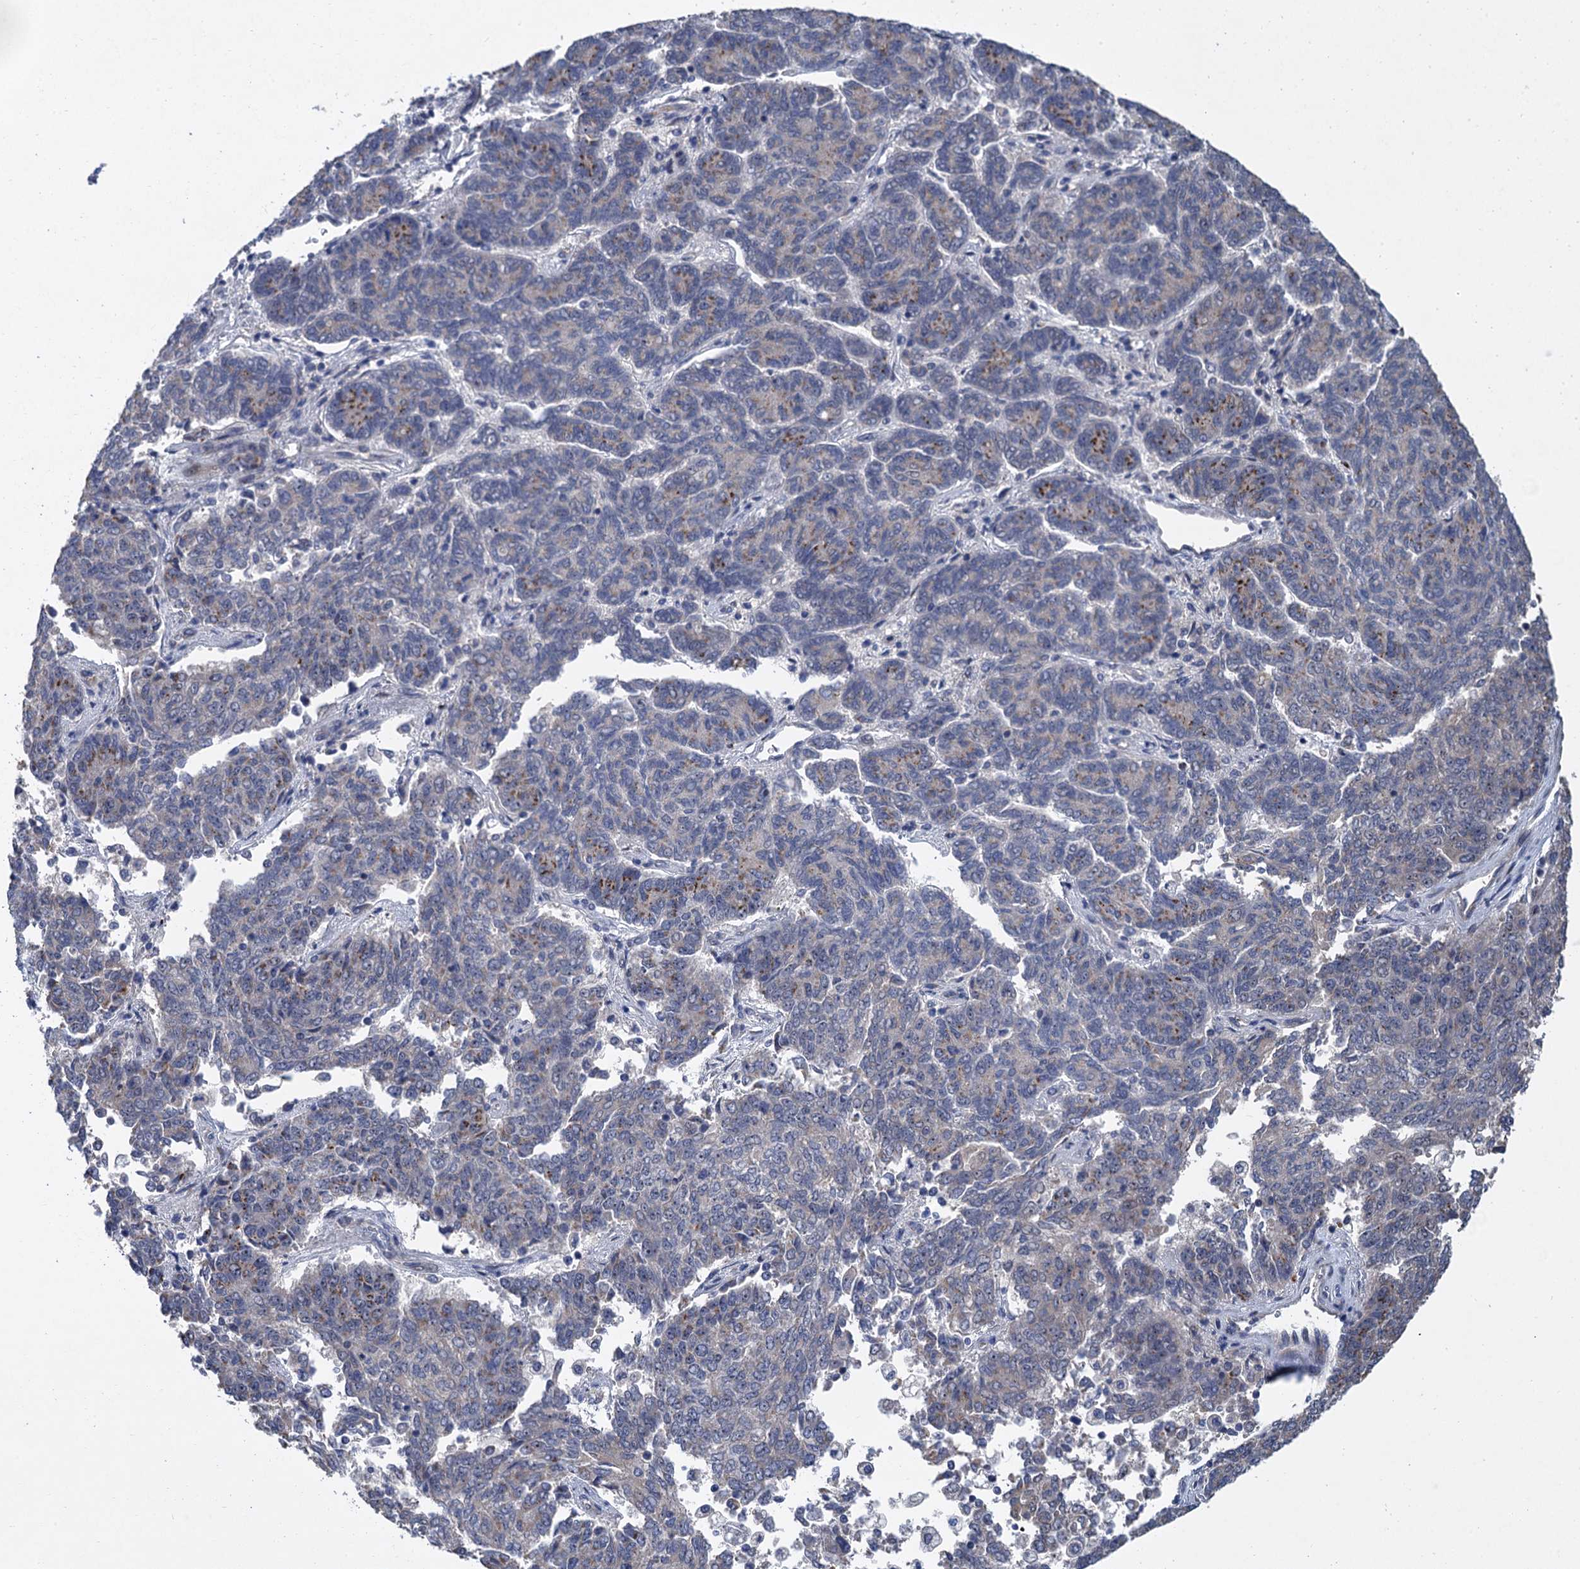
{"staining": {"intensity": "weak", "quantity": "<25%", "location": "cytoplasmic/membranous"}, "tissue": "endometrial cancer", "cell_type": "Tumor cells", "image_type": "cancer", "snomed": [{"axis": "morphology", "description": "Adenocarcinoma, NOS"}, {"axis": "topography", "description": "Endometrium"}], "caption": "Immunohistochemistry (IHC) histopathology image of neoplastic tissue: endometrial cancer (adenocarcinoma) stained with DAB shows no significant protein staining in tumor cells.", "gene": "TRAF7", "patient": {"sex": "female", "age": 80}}